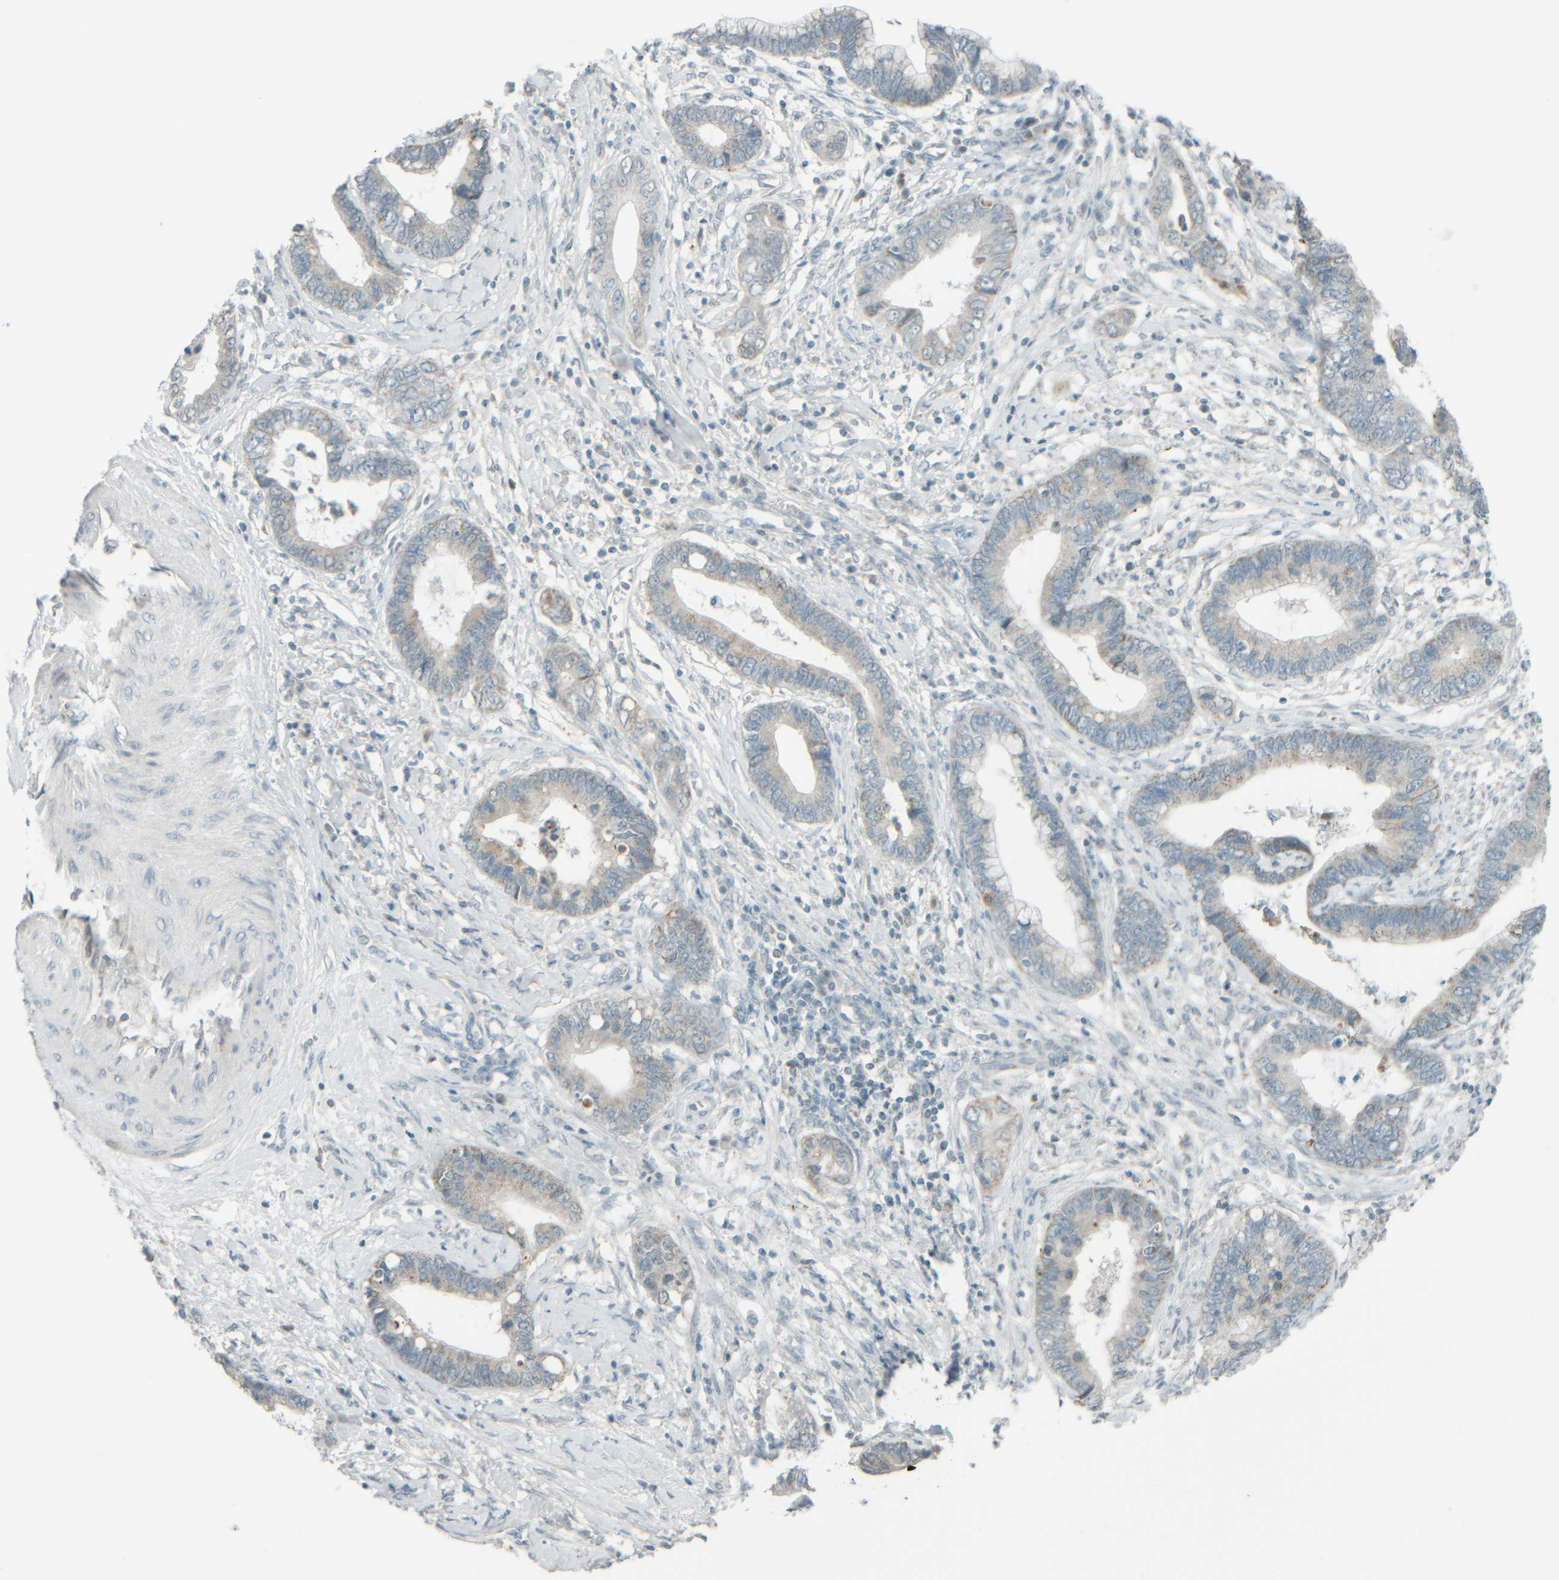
{"staining": {"intensity": "negative", "quantity": "none", "location": "none"}, "tissue": "cervical cancer", "cell_type": "Tumor cells", "image_type": "cancer", "snomed": [{"axis": "morphology", "description": "Adenocarcinoma, NOS"}, {"axis": "topography", "description": "Cervix"}], "caption": "Photomicrograph shows no protein expression in tumor cells of cervical cancer tissue.", "gene": "PTGES3L-AARSD1", "patient": {"sex": "female", "age": 44}}